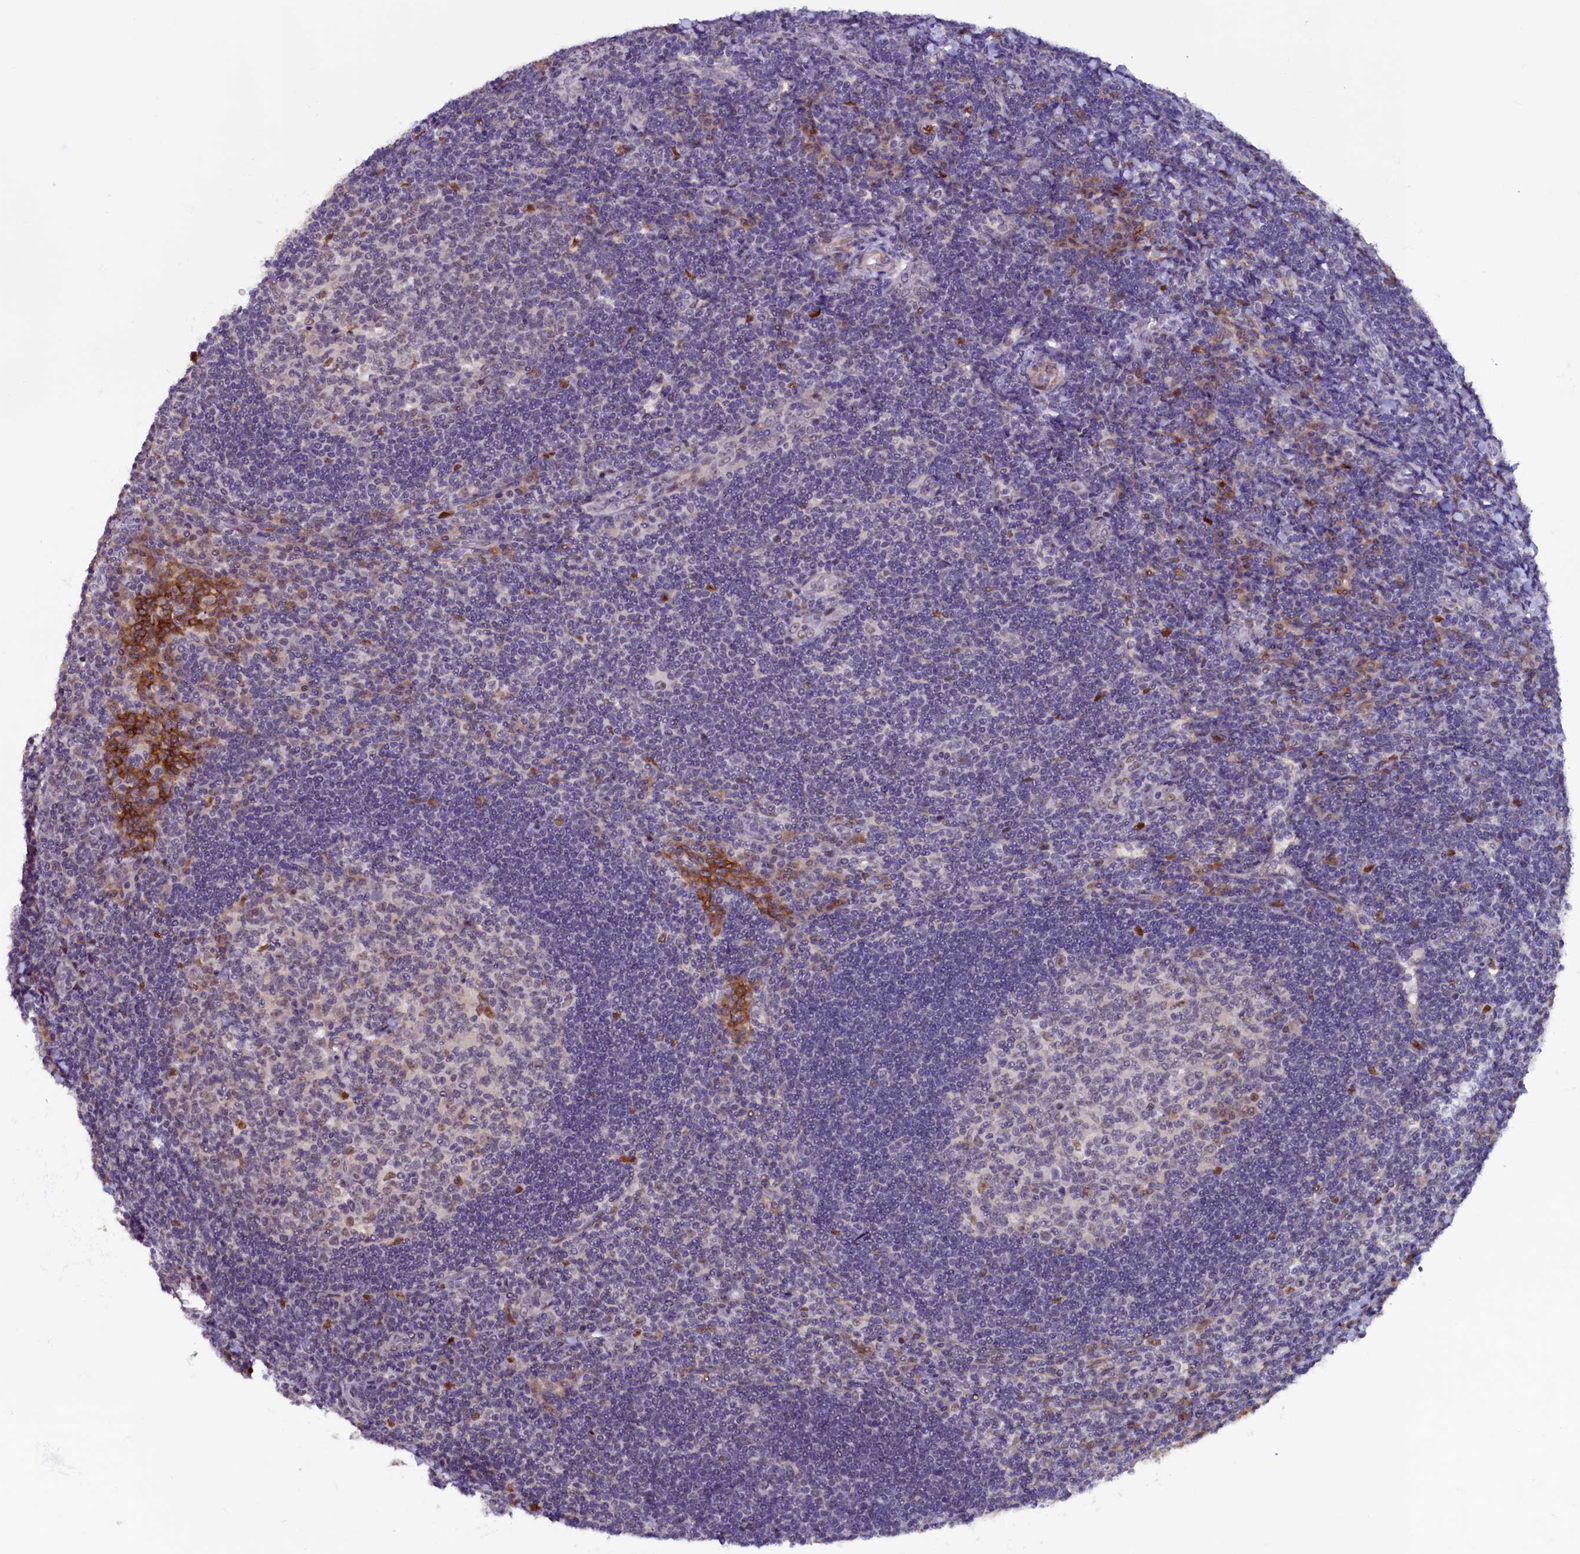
{"staining": {"intensity": "weak", "quantity": "<25%", "location": "nuclear"}, "tissue": "tonsil", "cell_type": "Germinal center cells", "image_type": "normal", "snomed": [{"axis": "morphology", "description": "Normal tissue, NOS"}, {"axis": "topography", "description": "Tonsil"}], "caption": "High power microscopy photomicrograph of an IHC image of normal tonsil, revealing no significant positivity in germinal center cells. The staining was performed using DAB (3,3'-diaminobenzidine) to visualize the protein expression in brown, while the nuclei were stained in blue with hematoxylin (Magnification: 20x).", "gene": "PACSIN3", "patient": {"sex": "male", "age": 17}}